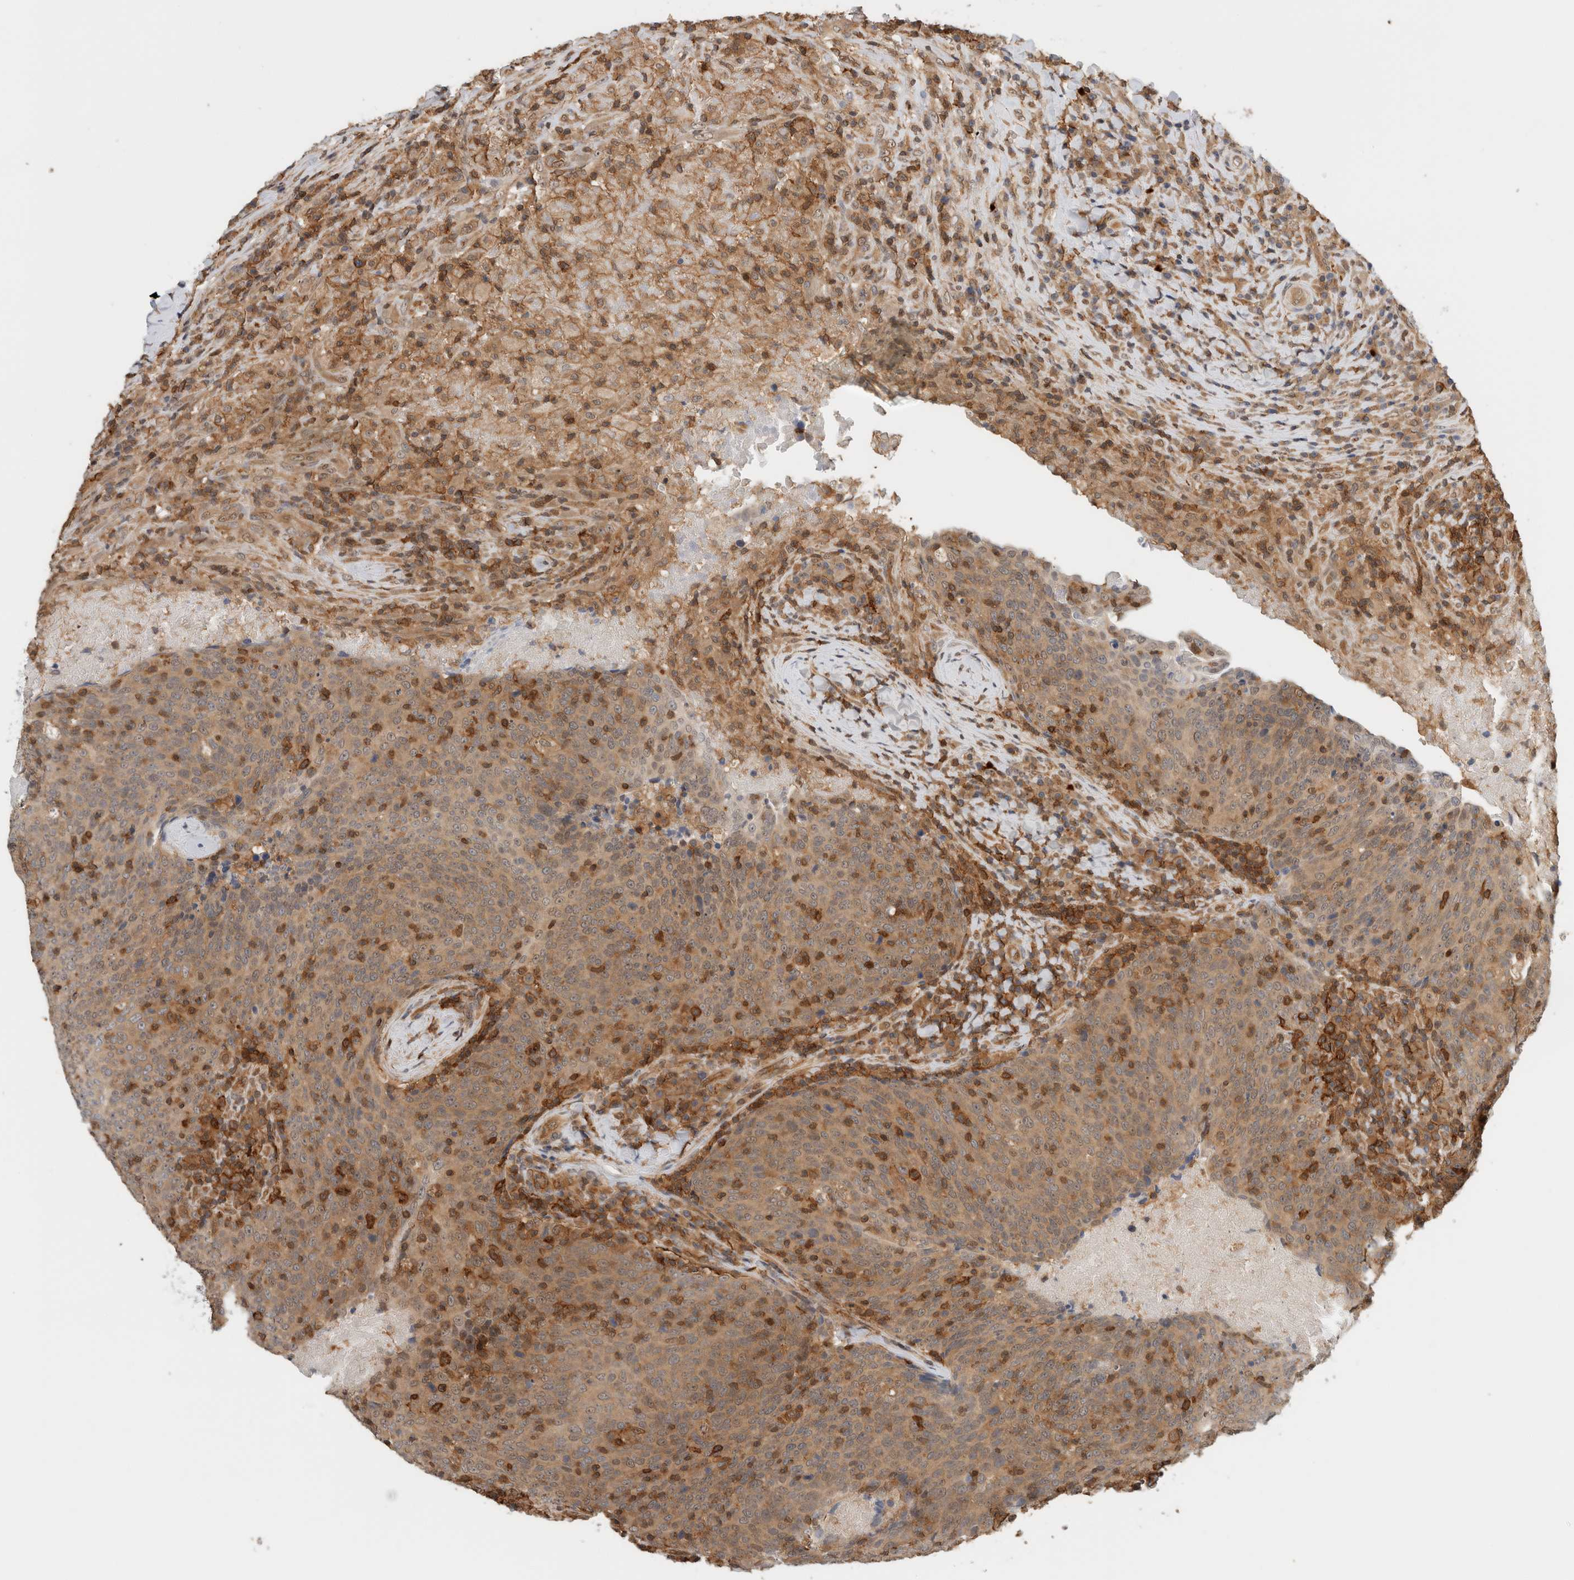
{"staining": {"intensity": "moderate", "quantity": ">75%", "location": "cytoplasmic/membranous"}, "tissue": "head and neck cancer", "cell_type": "Tumor cells", "image_type": "cancer", "snomed": [{"axis": "morphology", "description": "Squamous cell carcinoma, NOS"}, {"axis": "morphology", "description": "Squamous cell carcinoma, metastatic, NOS"}, {"axis": "topography", "description": "Lymph node"}, {"axis": "topography", "description": "Head-Neck"}], "caption": "Immunohistochemical staining of head and neck cancer (metastatic squamous cell carcinoma) demonstrates medium levels of moderate cytoplasmic/membranous expression in approximately >75% of tumor cells.", "gene": "PFDN4", "patient": {"sex": "male", "age": 62}}